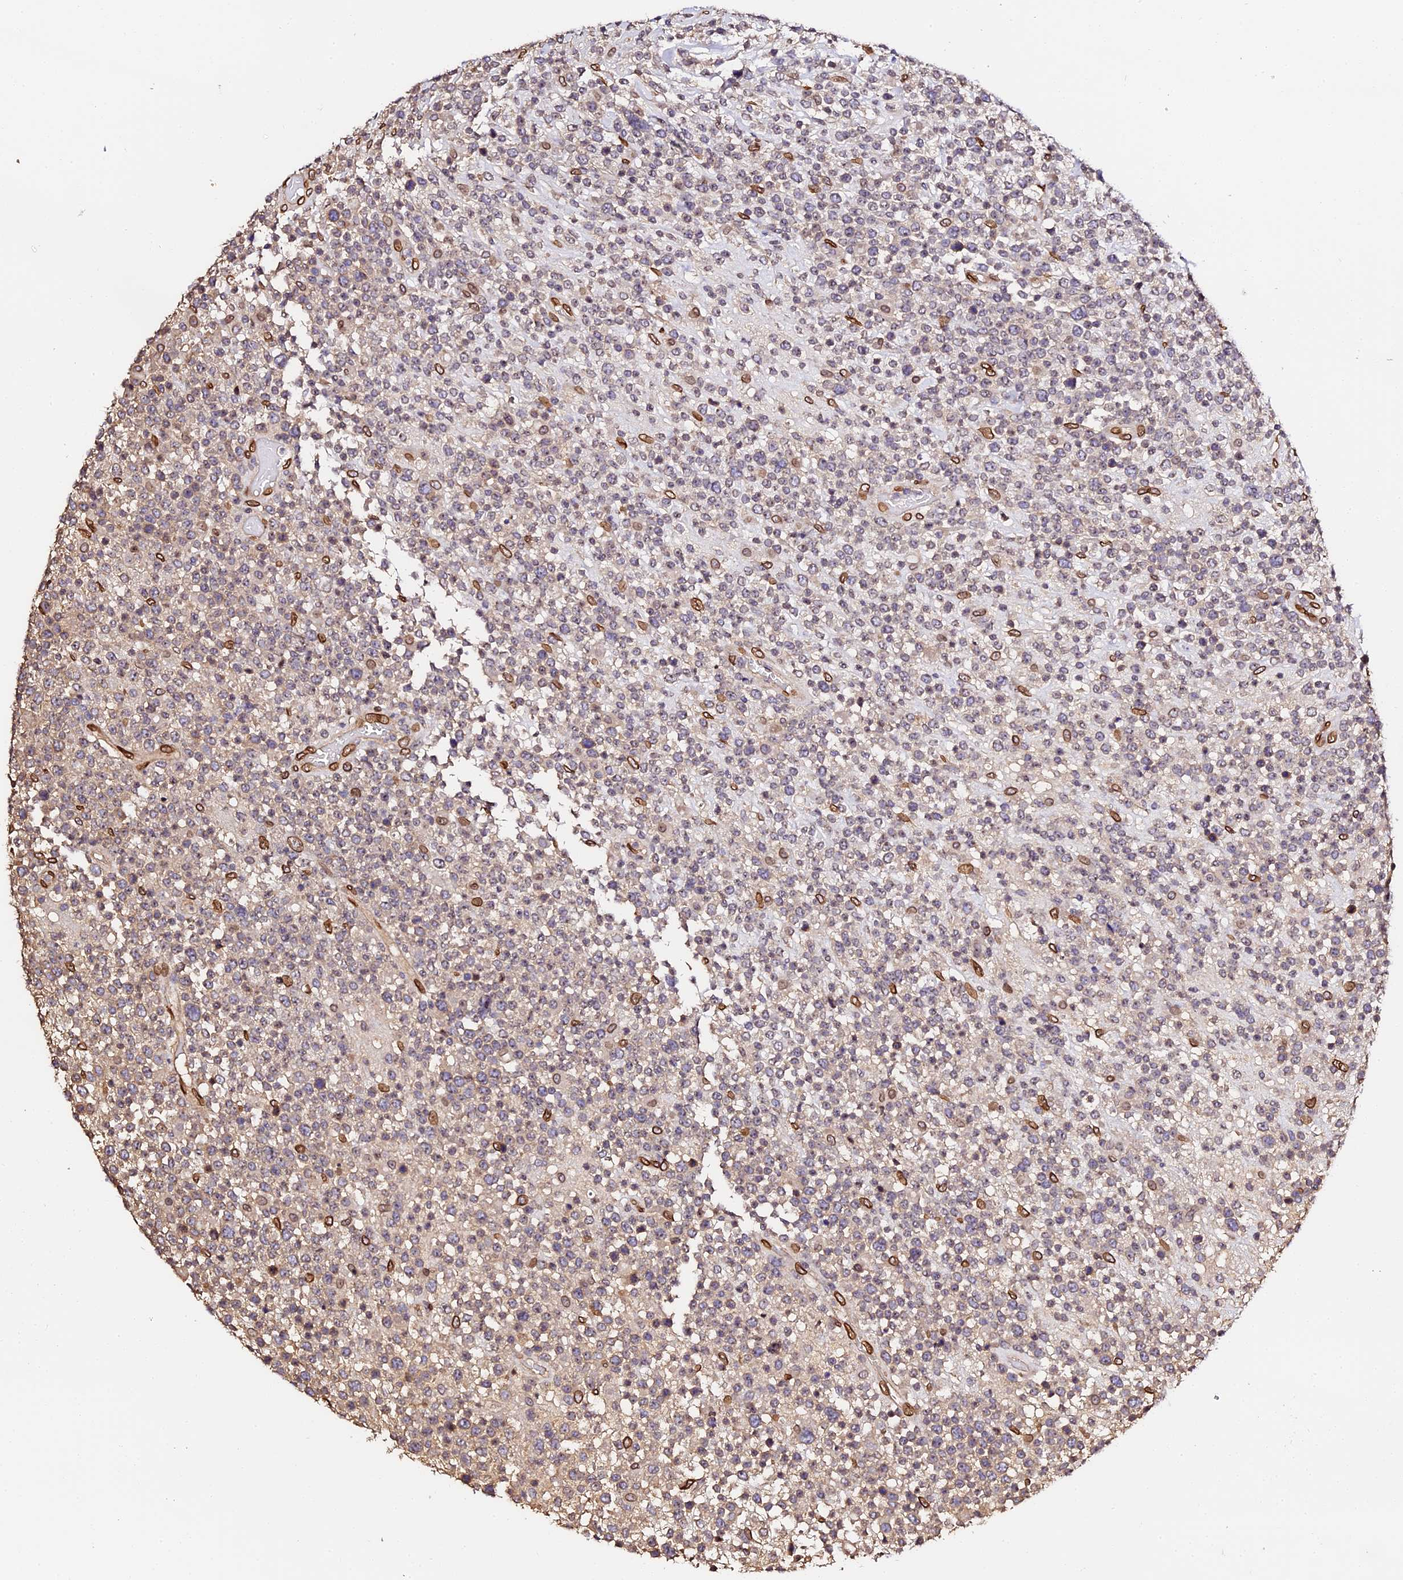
{"staining": {"intensity": "moderate", "quantity": "<25%", "location": "cytoplasmic/membranous,nuclear"}, "tissue": "lymphoma", "cell_type": "Tumor cells", "image_type": "cancer", "snomed": [{"axis": "morphology", "description": "Malignant lymphoma, non-Hodgkin's type, High grade"}, {"axis": "topography", "description": "Colon"}], "caption": "Immunohistochemical staining of human malignant lymphoma, non-Hodgkin's type (high-grade) shows low levels of moderate cytoplasmic/membranous and nuclear protein expression in about <25% of tumor cells.", "gene": "ANAPC5", "patient": {"sex": "female", "age": 53}}